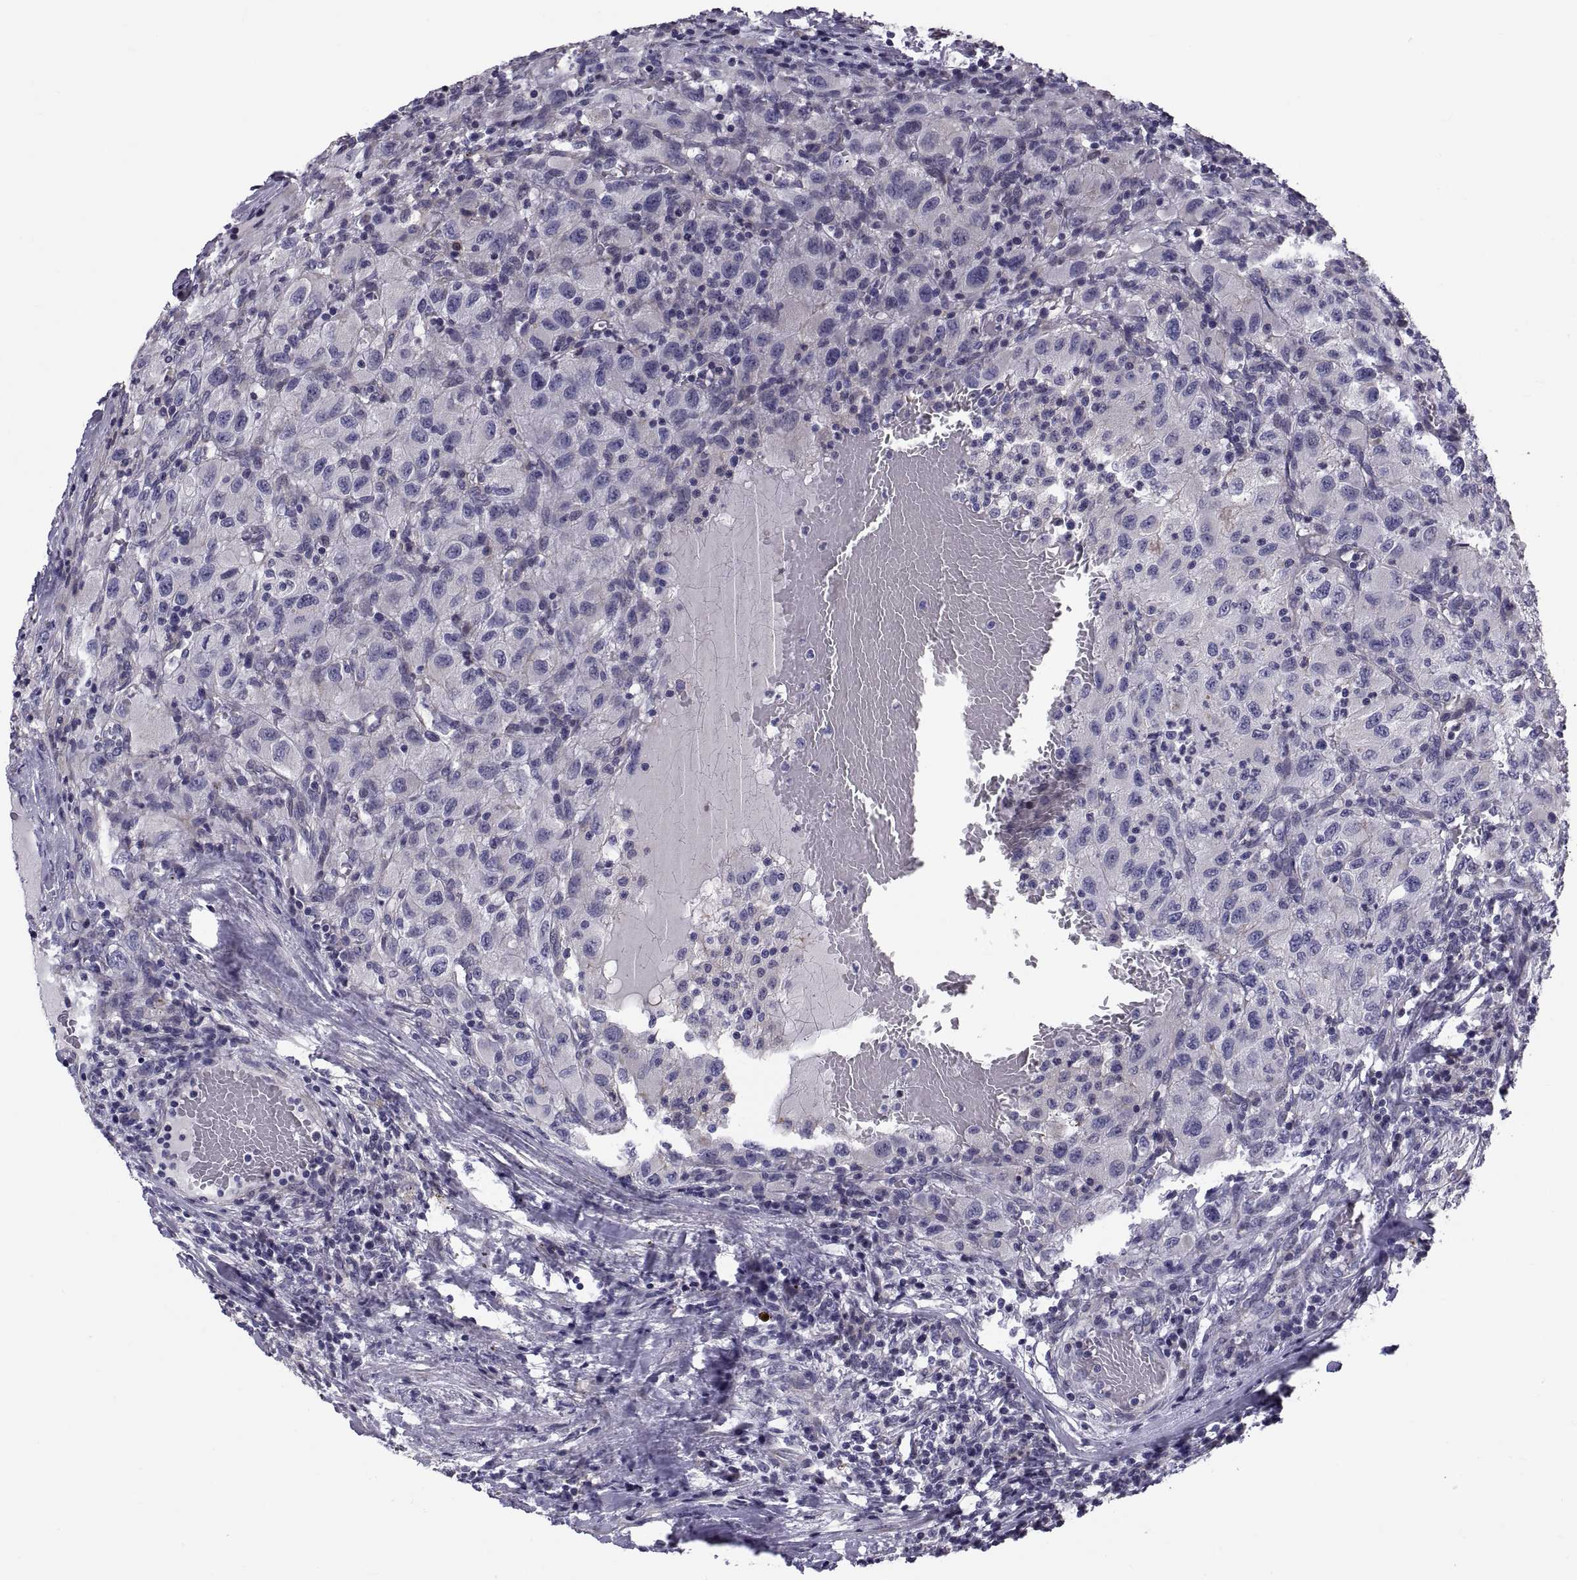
{"staining": {"intensity": "negative", "quantity": "none", "location": "none"}, "tissue": "renal cancer", "cell_type": "Tumor cells", "image_type": "cancer", "snomed": [{"axis": "morphology", "description": "Adenocarcinoma, NOS"}, {"axis": "topography", "description": "Kidney"}], "caption": "DAB immunohistochemical staining of human renal cancer reveals no significant expression in tumor cells.", "gene": "ANO1", "patient": {"sex": "female", "age": 67}}